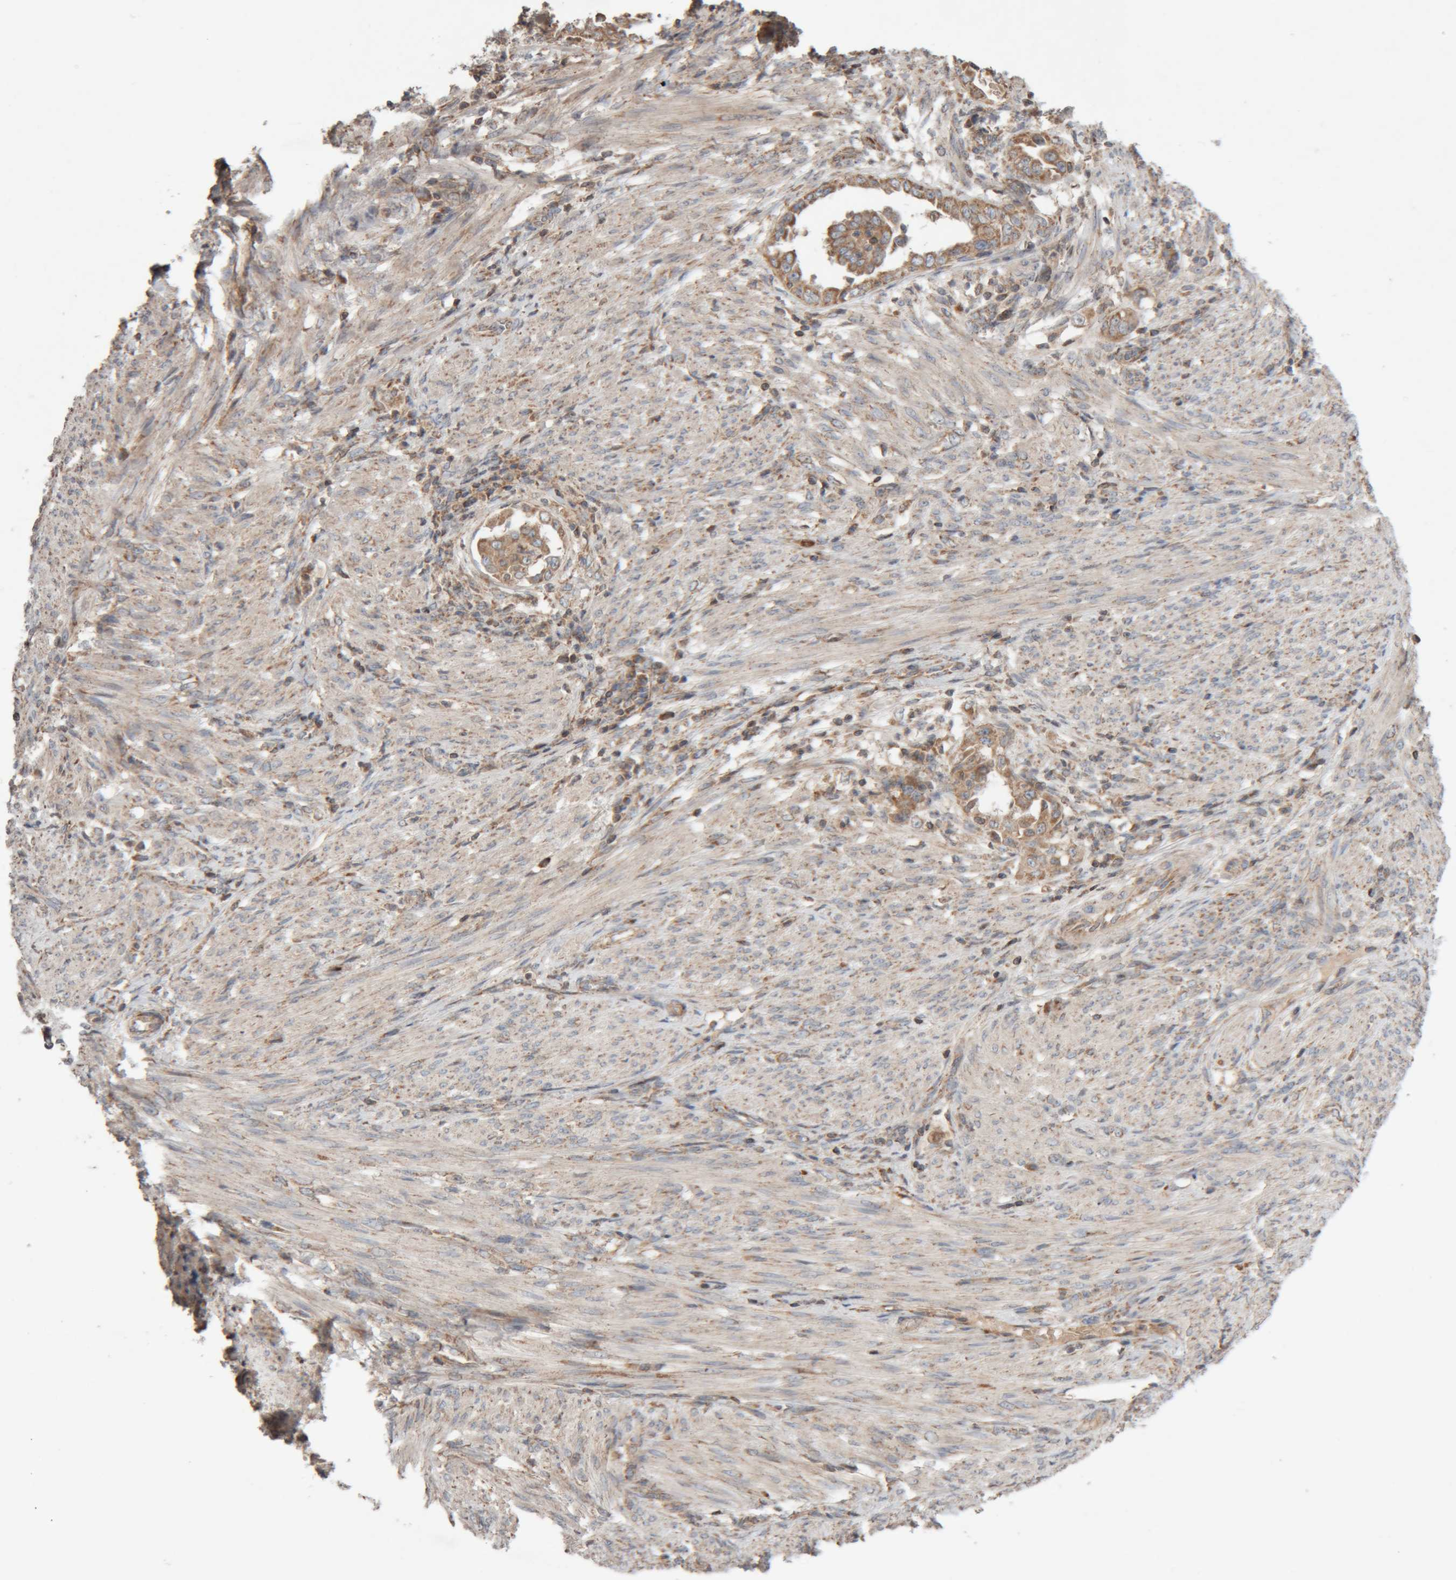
{"staining": {"intensity": "moderate", "quantity": ">75%", "location": "cytoplasmic/membranous"}, "tissue": "endometrial cancer", "cell_type": "Tumor cells", "image_type": "cancer", "snomed": [{"axis": "morphology", "description": "Adenocarcinoma, NOS"}, {"axis": "topography", "description": "Endometrium"}], "caption": "Endometrial cancer stained with a brown dye exhibits moderate cytoplasmic/membranous positive staining in approximately >75% of tumor cells.", "gene": "KIF21B", "patient": {"sex": "female", "age": 85}}